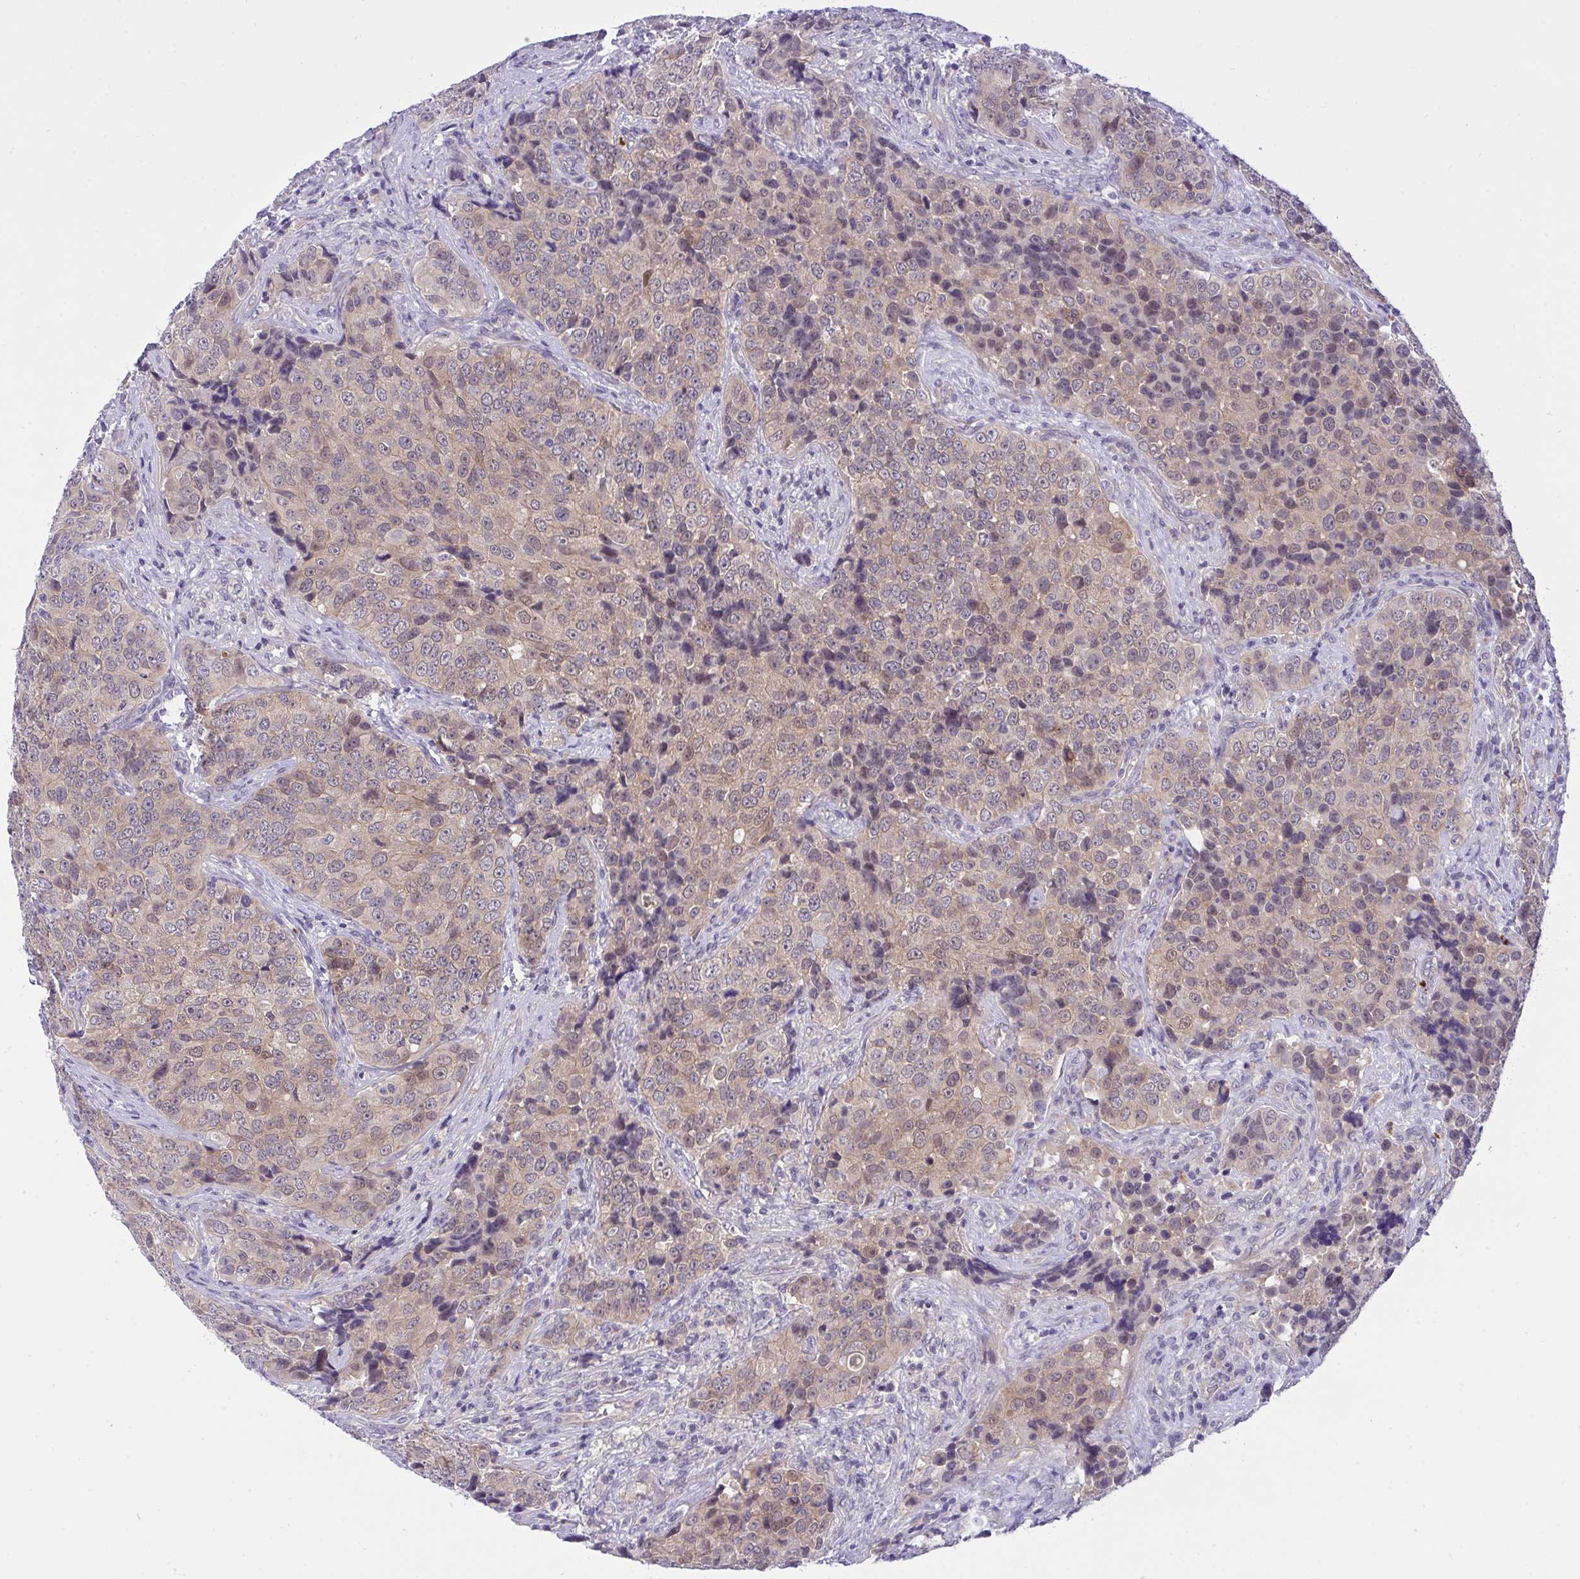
{"staining": {"intensity": "weak", "quantity": "25%-75%", "location": "cytoplasmic/membranous,nuclear"}, "tissue": "urothelial cancer", "cell_type": "Tumor cells", "image_type": "cancer", "snomed": [{"axis": "morphology", "description": "Urothelial carcinoma, NOS"}, {"axis": "topography", "description": "Urinary bladder"}], "caption": "Transitional cell carcinoma stained for a protein shows weak cytoplasmic/membranous and nuclear positivity in tumor cells.", "gene": "HOXD12", "patient": {"sex": "male", "age": 52}}